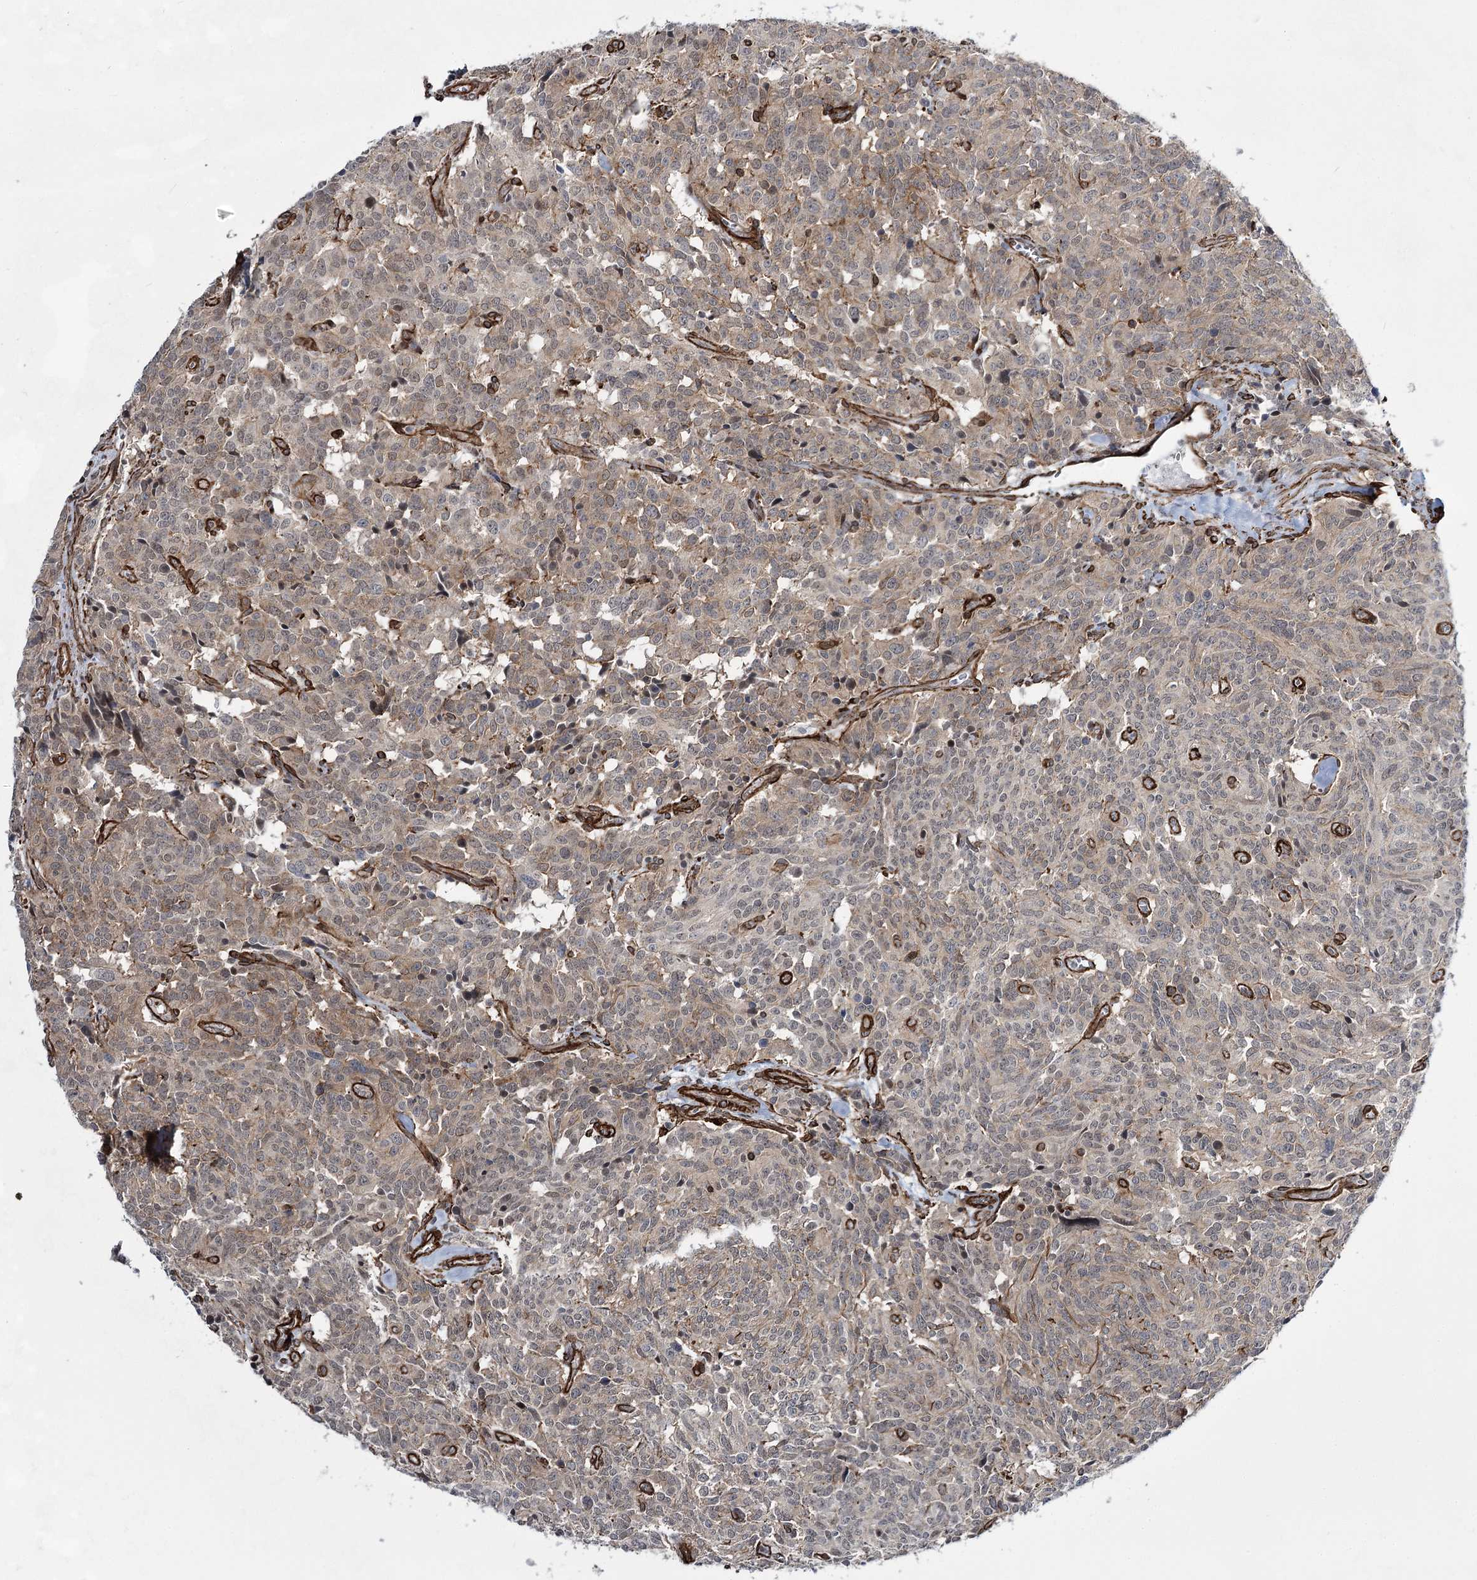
{"staining": {"intensity": "weak", "quantity": "25%-75%", "location": "cytoplasmic/membranous"}, "tissue": "carcinoid", "cell_type": "Tumor cells", "image_type": "cancer", "snomed": [{"axis": "morphology", "description": "Carcinoid, malignant, NOS"}, {"axis": "topography", "description": "Lung"}], "caption": "About 25%-75% of tumor cells in carcinoid (malignant) show weak cytoplasmic/membranous protein positivity as visualized by brown immunohistochemical staining.", "gene": "CWF19L1", "patient": {"sex": "female", "age": 46}}